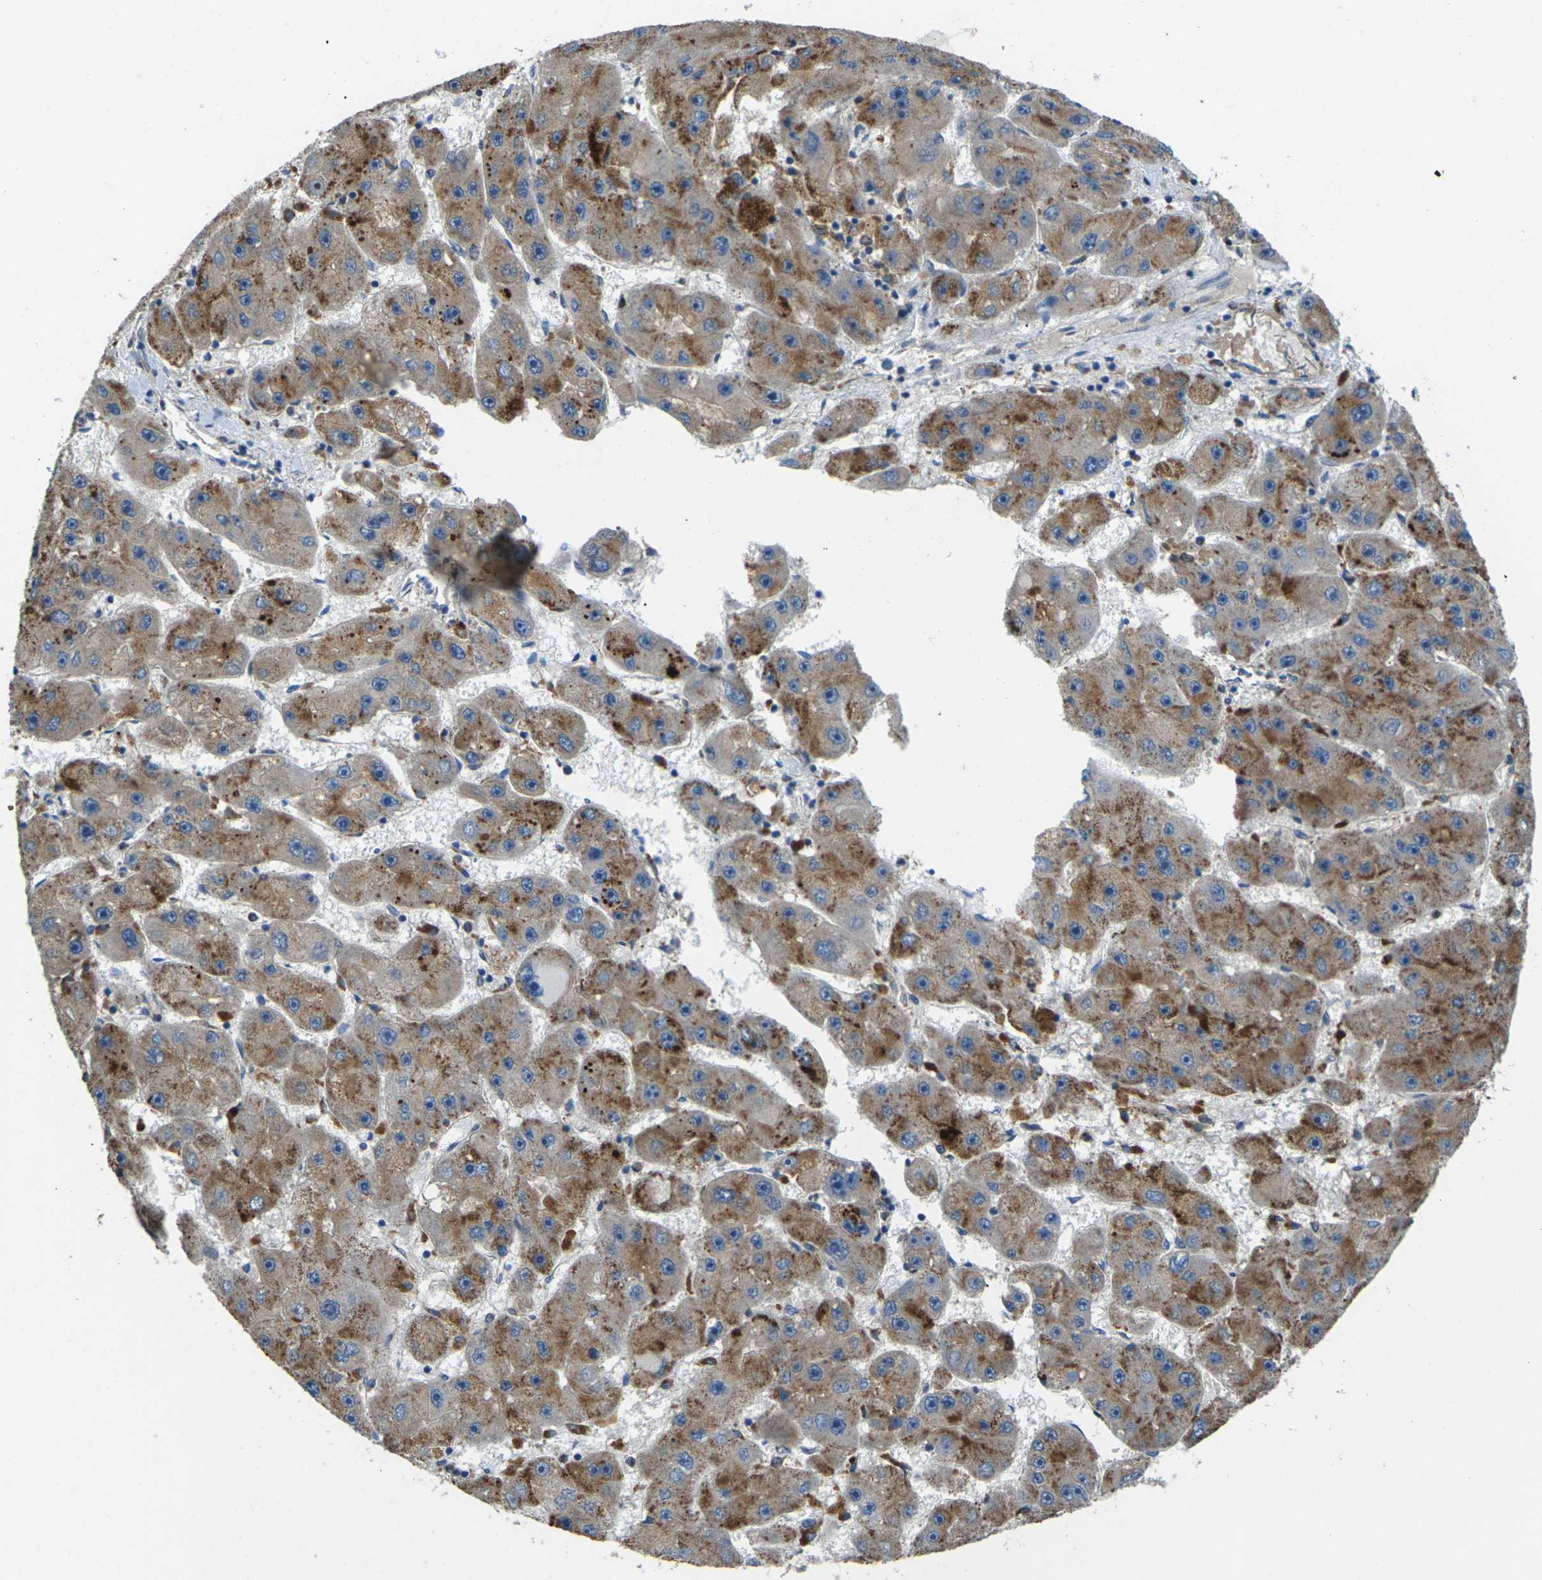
{"staining": {"intensity": "moderate", "quantity": ">75%", "location": "cytoplasmic/membranous"}, "tissue": "liver cancer", "cell_type": "Tumor cells", "image_type": "cancer", "snomed": [{"axis": "morphology", "description": "Carcinoma, Hepatocellular, NOS"}, {"axis": "topography", "description": "Liver"}], "caption": "Protein staining reveals moderate cytoplasmic/membranous staining in approximately >75% of tumor cells in hepatocellular carcinoma (liver).", "gene": "SLC31A2", "patient": {"sex": "female", "age": 61}}